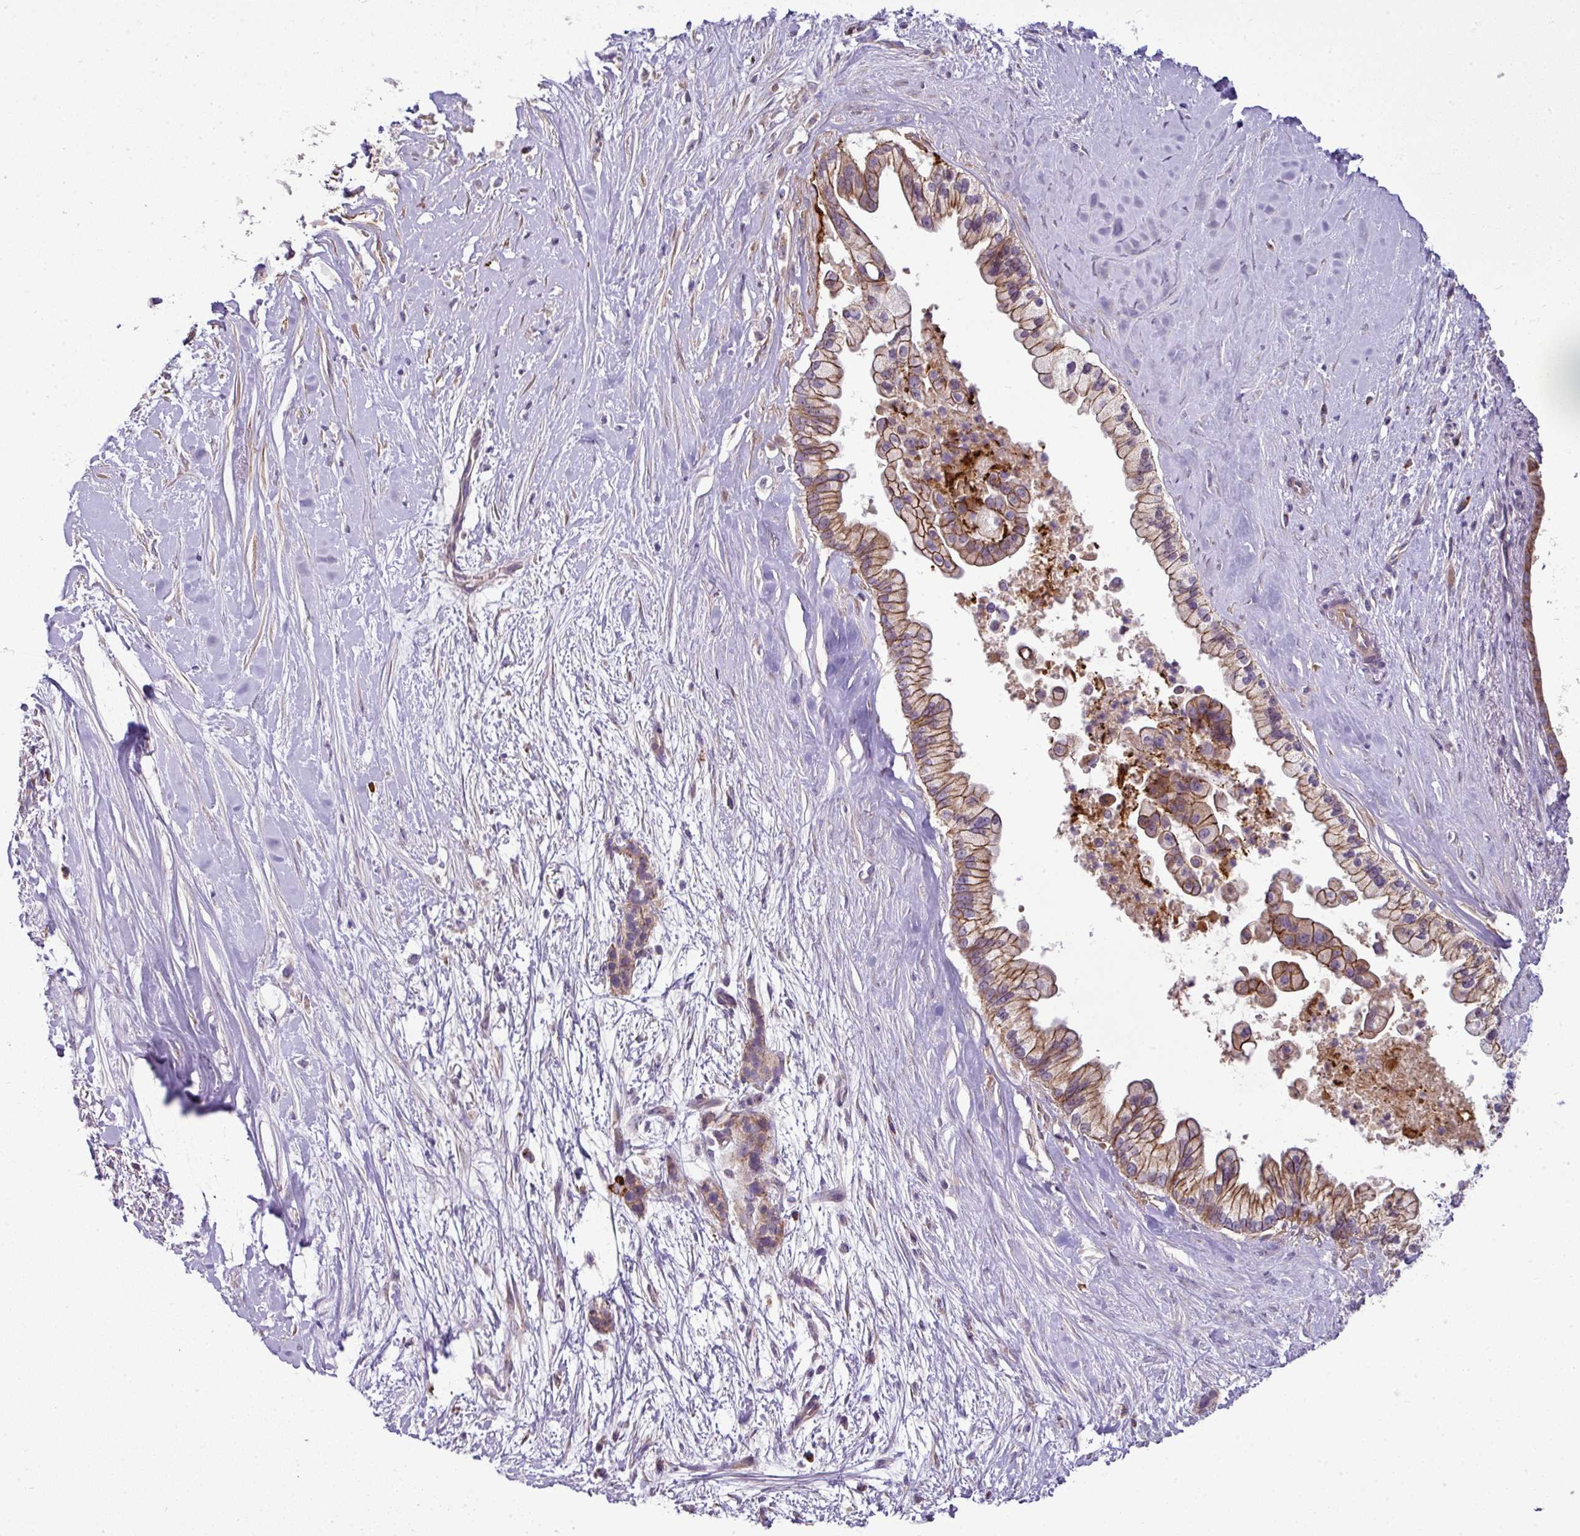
{"staining": {"intensity": "strong", "quantity": ">75%", "location": "cytoplasmic/membranous"}, "tissue": "pancreatic cancer", "cell_type": "Tumor cells", "image_type": "cancer", "snomed": [{"axis": "morphology", "description": "Adenocarcinoma, NOS"}, {"axis": "topography", "description": "Pancreas"}], "caption": "Brown immunohistochemical staining in pancreatic adenocarcinoma demonstrates strong cytoplasmic/membranous expression in about >75% of tumor cells.", "gene": "GAN", "patient": {"sex": "female", "age": 69}}